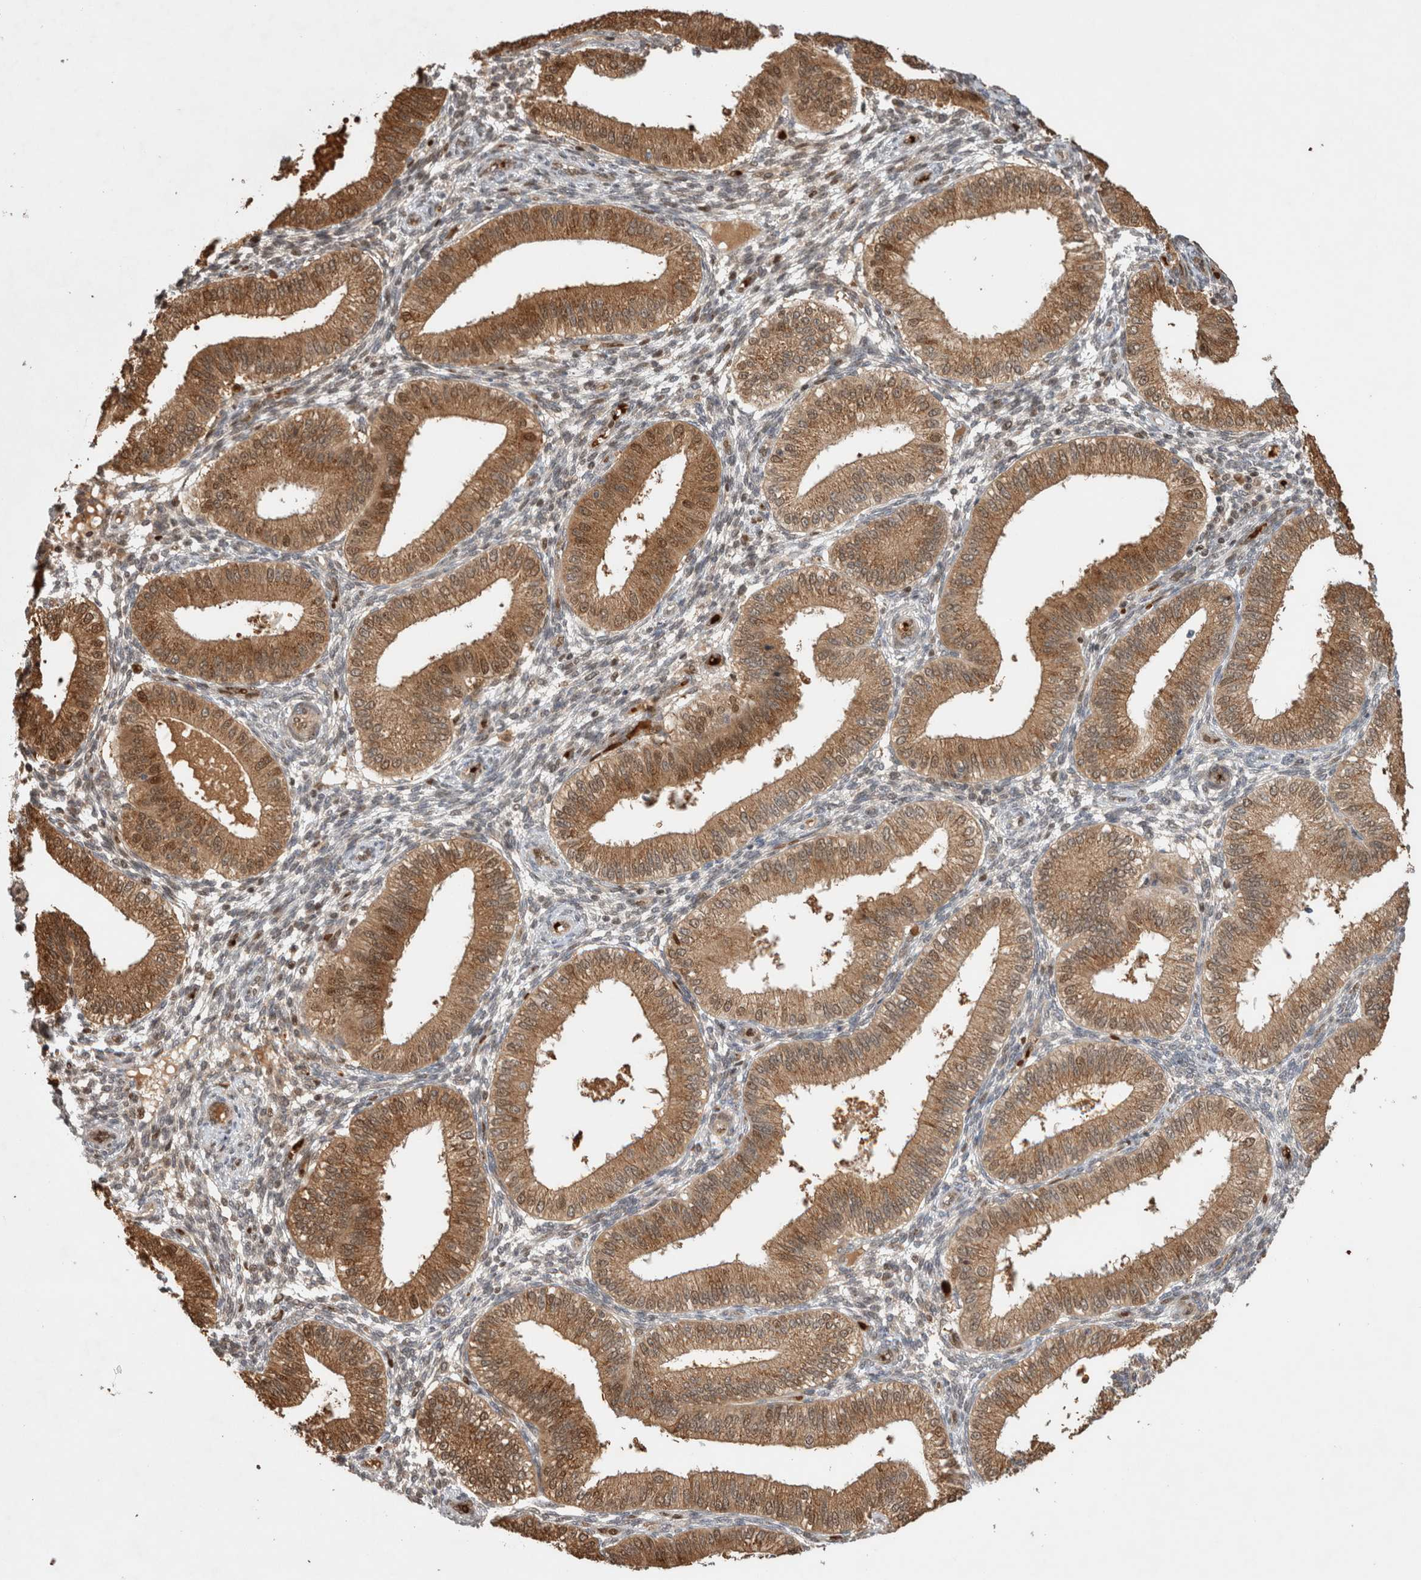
{"staining": {"intensity": "moderate", "quantity": "<25%", "location": "cytoplasmic/membranous,nuclear"}, "tissue": "endometrium", "cell_type": "Cells in endometrial stroma", "image_type": "normal", "snomed": [{"axis": "morphology", "description": "Normal tissue, NOS"}, {"axis": "topography", "description": "Endometrium"}], "caption": "IHC of benign endometrium reveals low levels of moderate cytoplasmic/membranous,nuclear positivity in approximately <25% of cells in endometrial stroma.", "gene": "OTUD6B", "patient": {"sex": "female", "age": 39}}